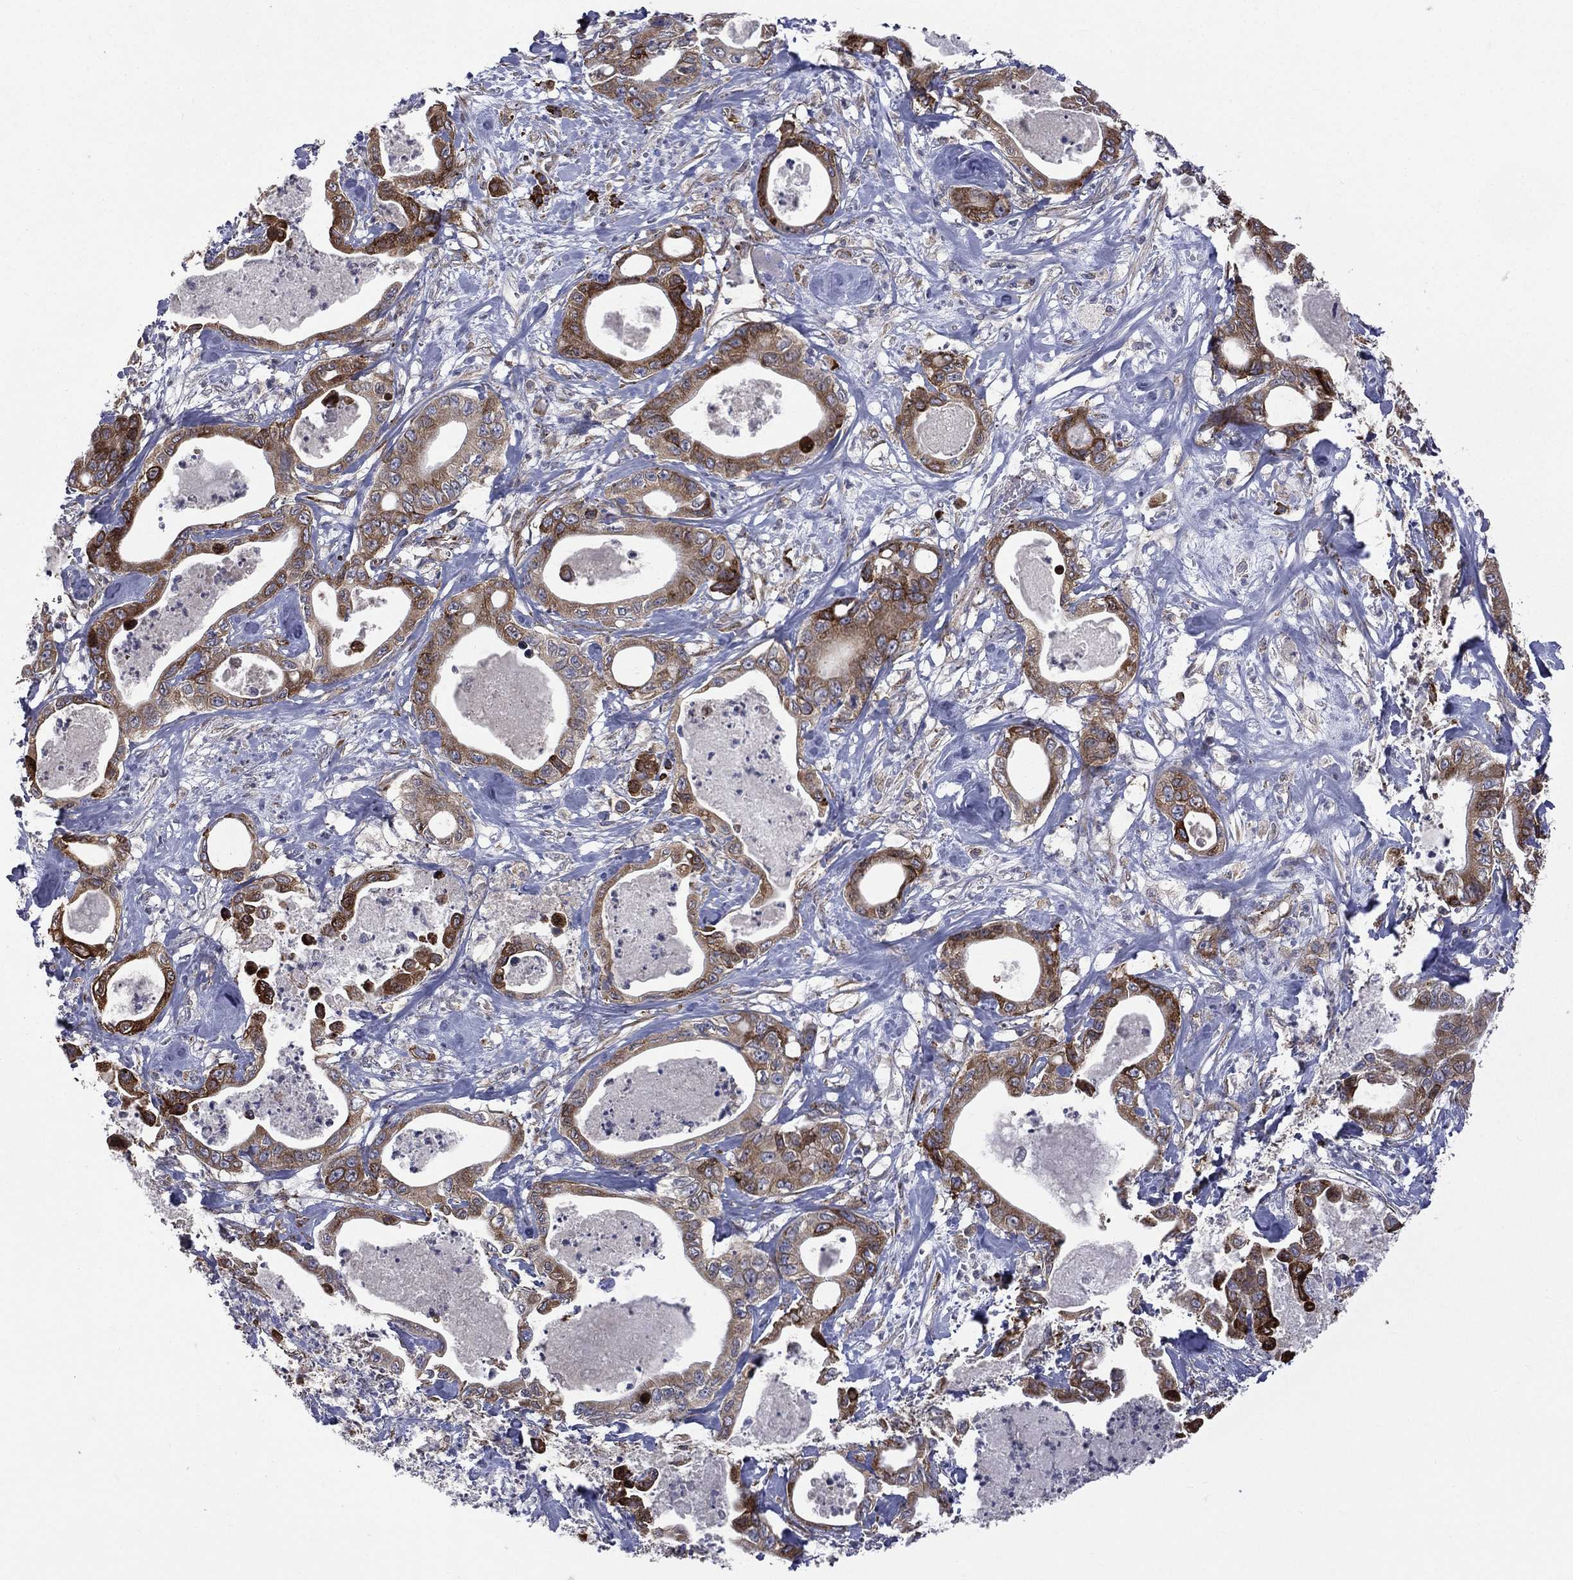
{"staining": {"intensity": "strong", "quantity": ">75%", "location": "cytoplasmic/membranous"}, "tissue": "pancreatic cancer", "cell_type": "Tumor cells", "image_type": "cancer", "snomed": [{"axis": "morphology", "description": "Adenocarcinoma, NOS"}, {"axis": "topography", "description": "Pancreas"}], "caption": "Tumor cells demonstrate high levels of strong cytoplasmic/membranous staining in approximately >75% of cells in human pancreatic adenocarcinoma.", "gene": "C20orf96", "patient": {"sex": "male", "age": 71}}